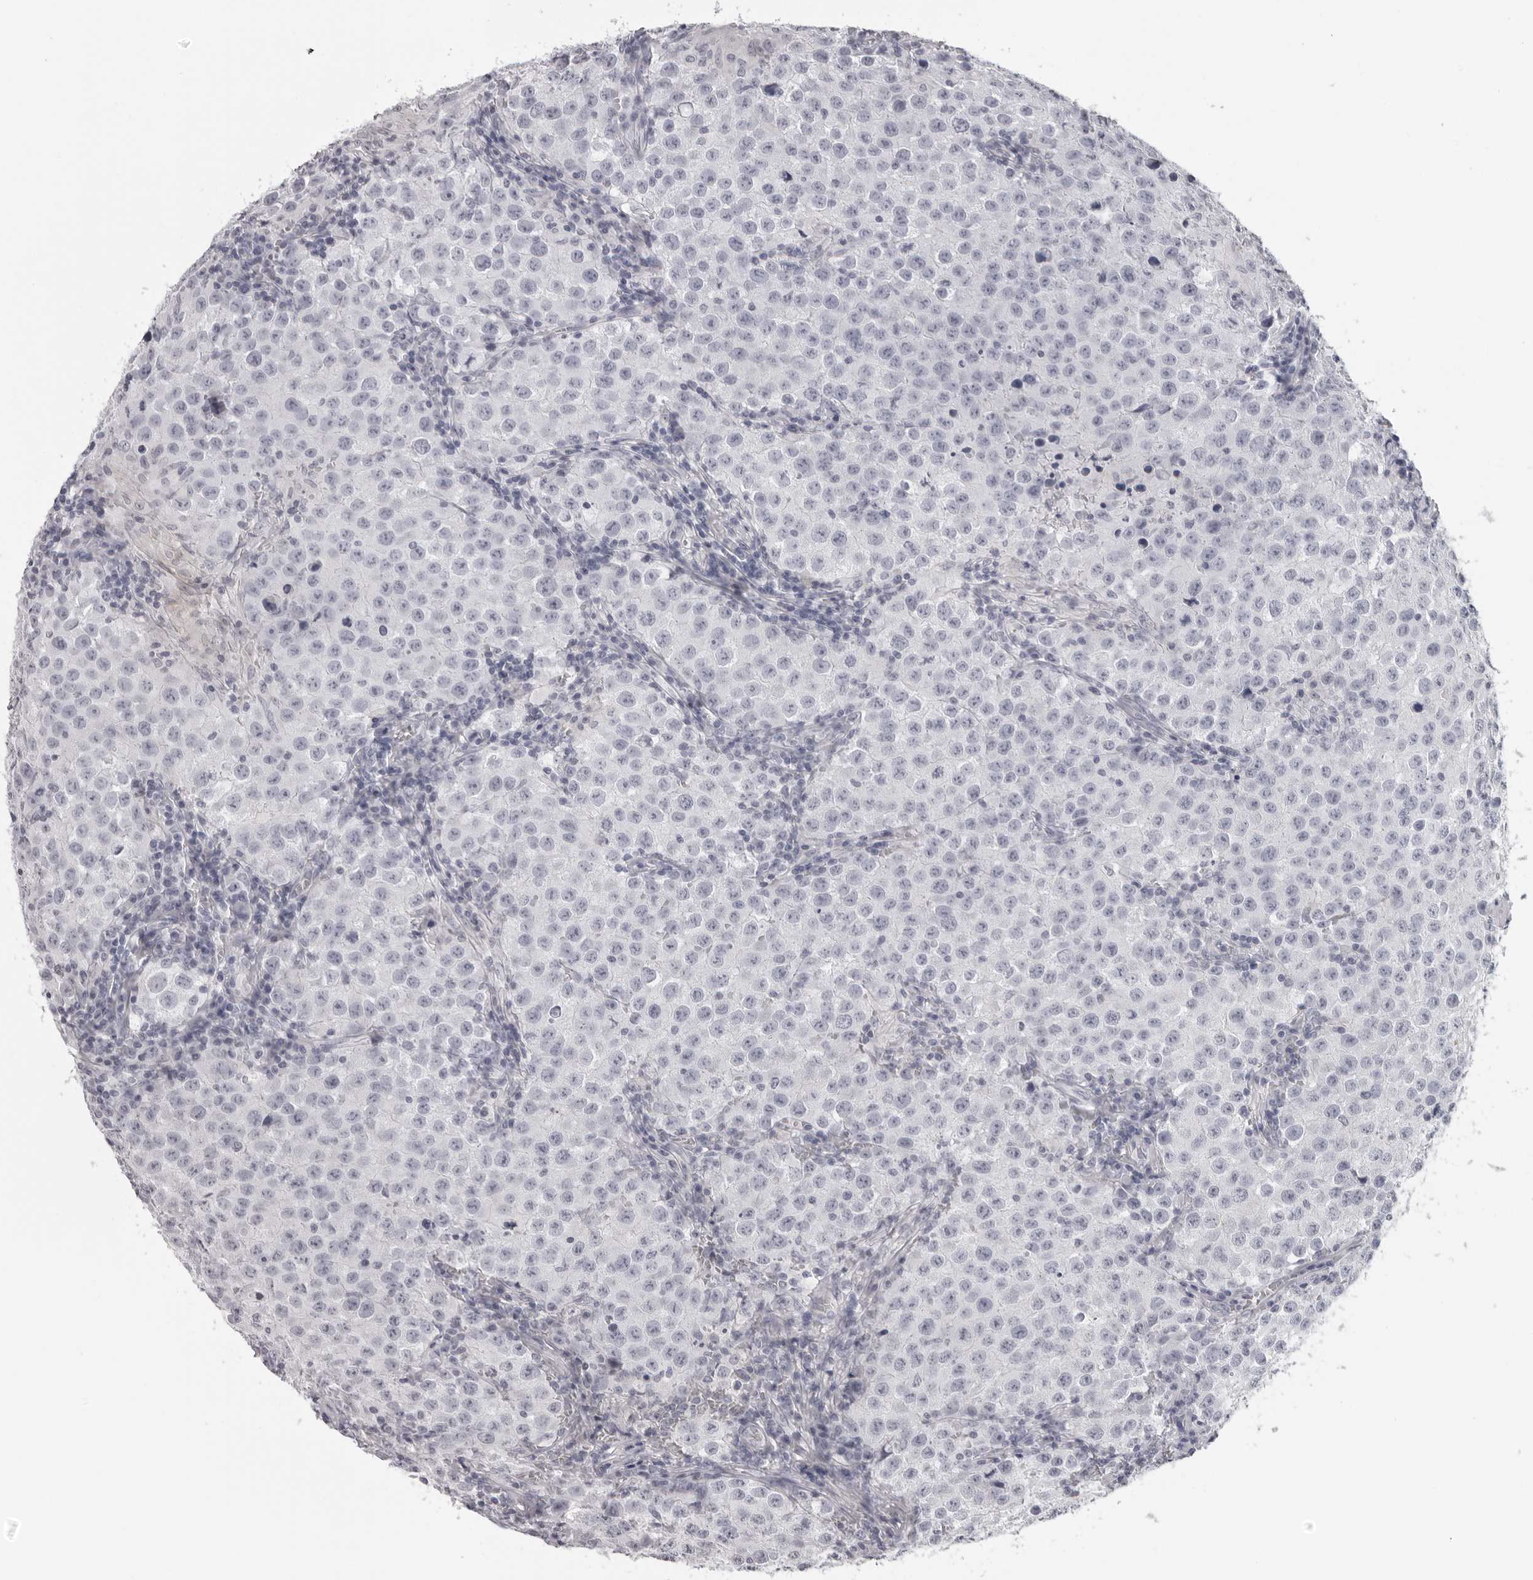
{"staining": {"intensity": "negative", "quantity": "none", "location": "none"}, "tissue": "testis cancer", "cell_type": "Tumor cells", "image_type": "cancer", "snomed": [{"axis": "morphology", "description": "Seminoma, NOS"}, {"axis": "morphology", "description": "Carcinoma, Embryonal, NOS"}, {"axis": "topography", "description": "Testis"}], "caption": "There is no significant expression in tumor cells of testis cancer (embryonal carcinoma).", "gene": "DNALI1", "patient": {"sex": "male", "age": 43}}